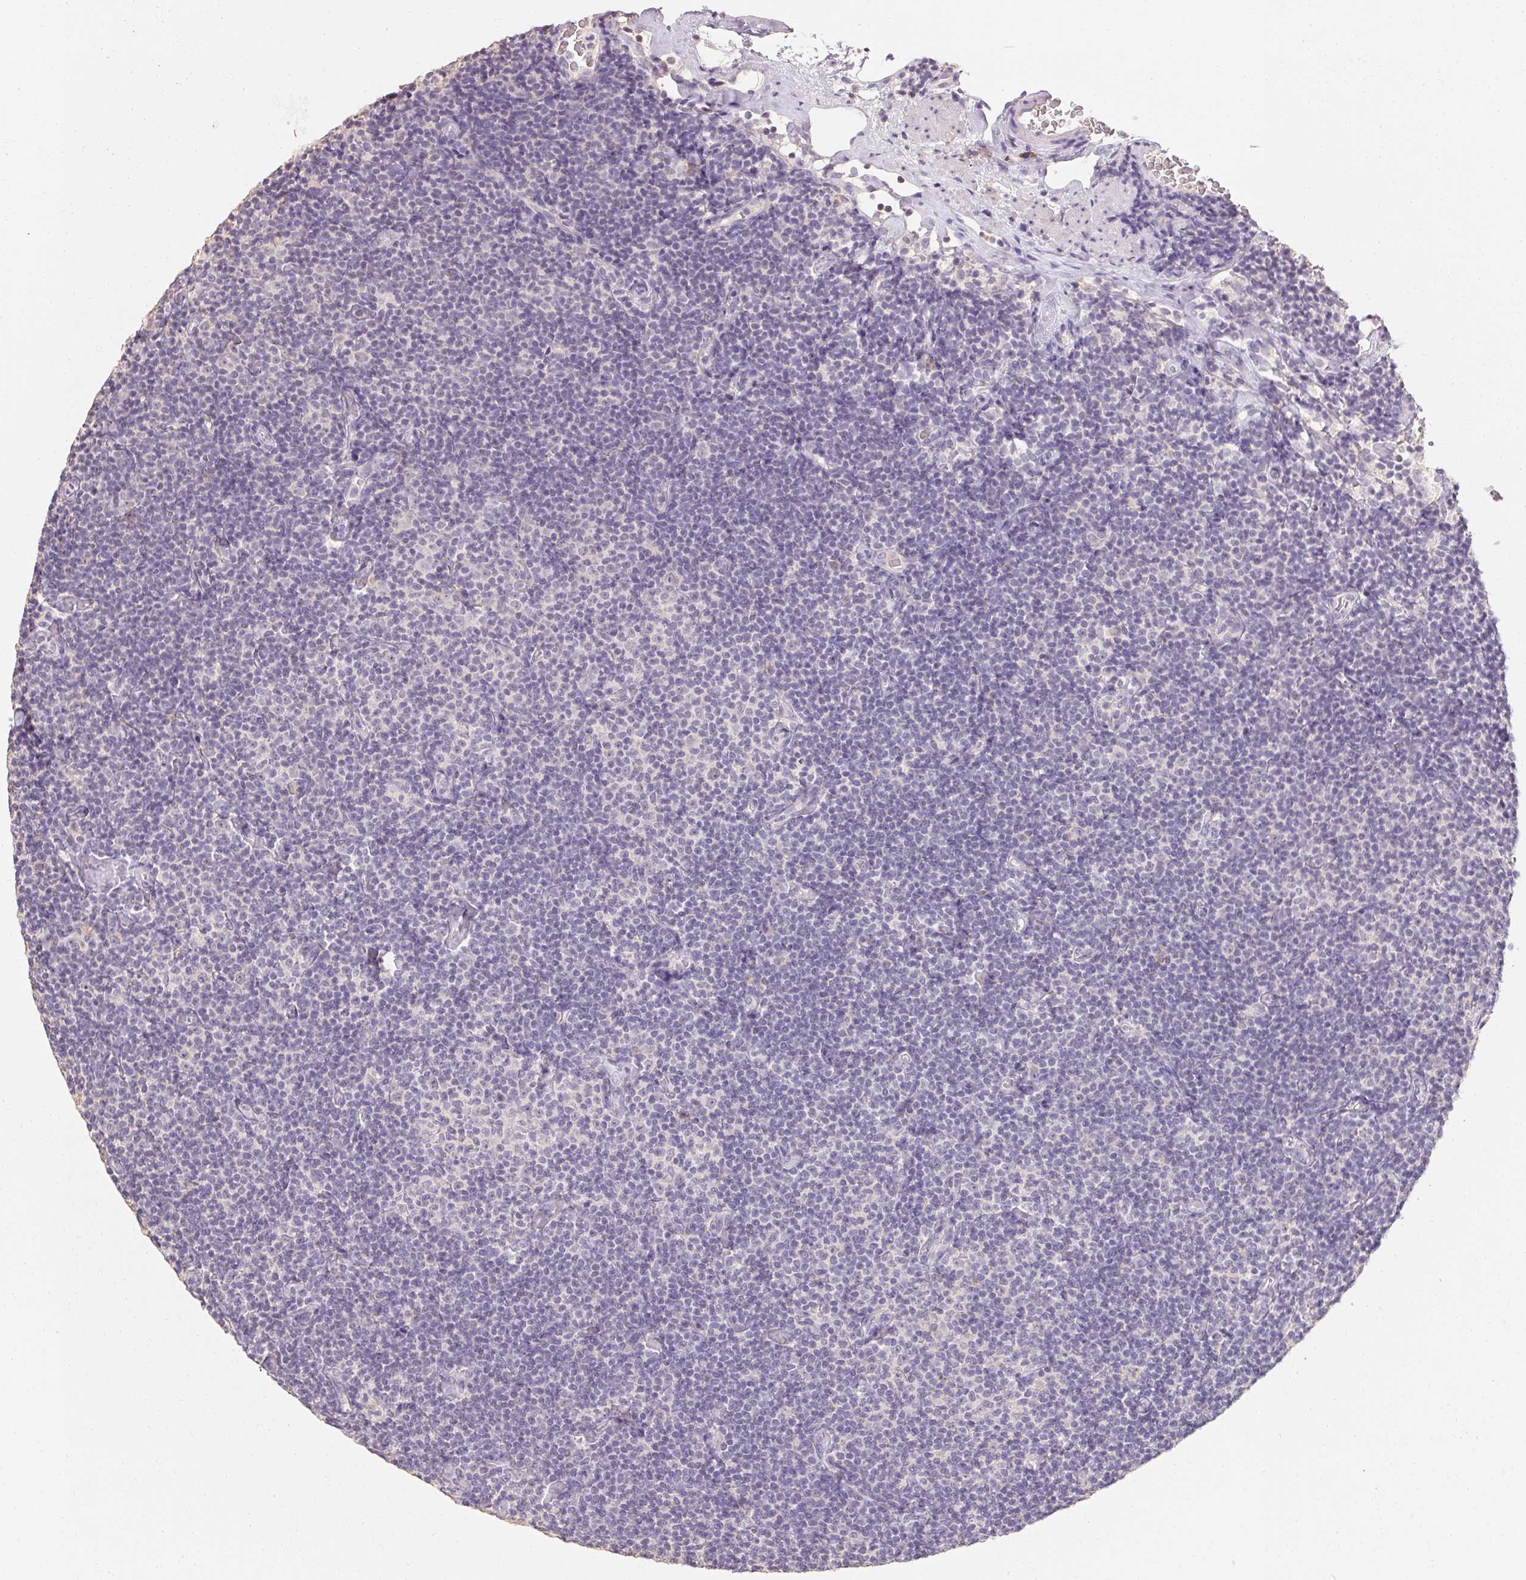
{"staining": {"intensity": "negative", "quantity": "none", "location": "none"}, "tissue": "lymphoma", "cell_type": "Tumor cells", "image_type": "cancer", "snomed": [{"axis": "morphology", "description": "Malignant lymphoma, non-Hodgkin's type, Low grade"}, {"axis": "topography", "description": "Lymph node"}], "caption": "The image reveals no significant staining in tumor cells of lymphoma.", "gene": "MAP7D2", "patient": {"sex": "male", "age": 81}}